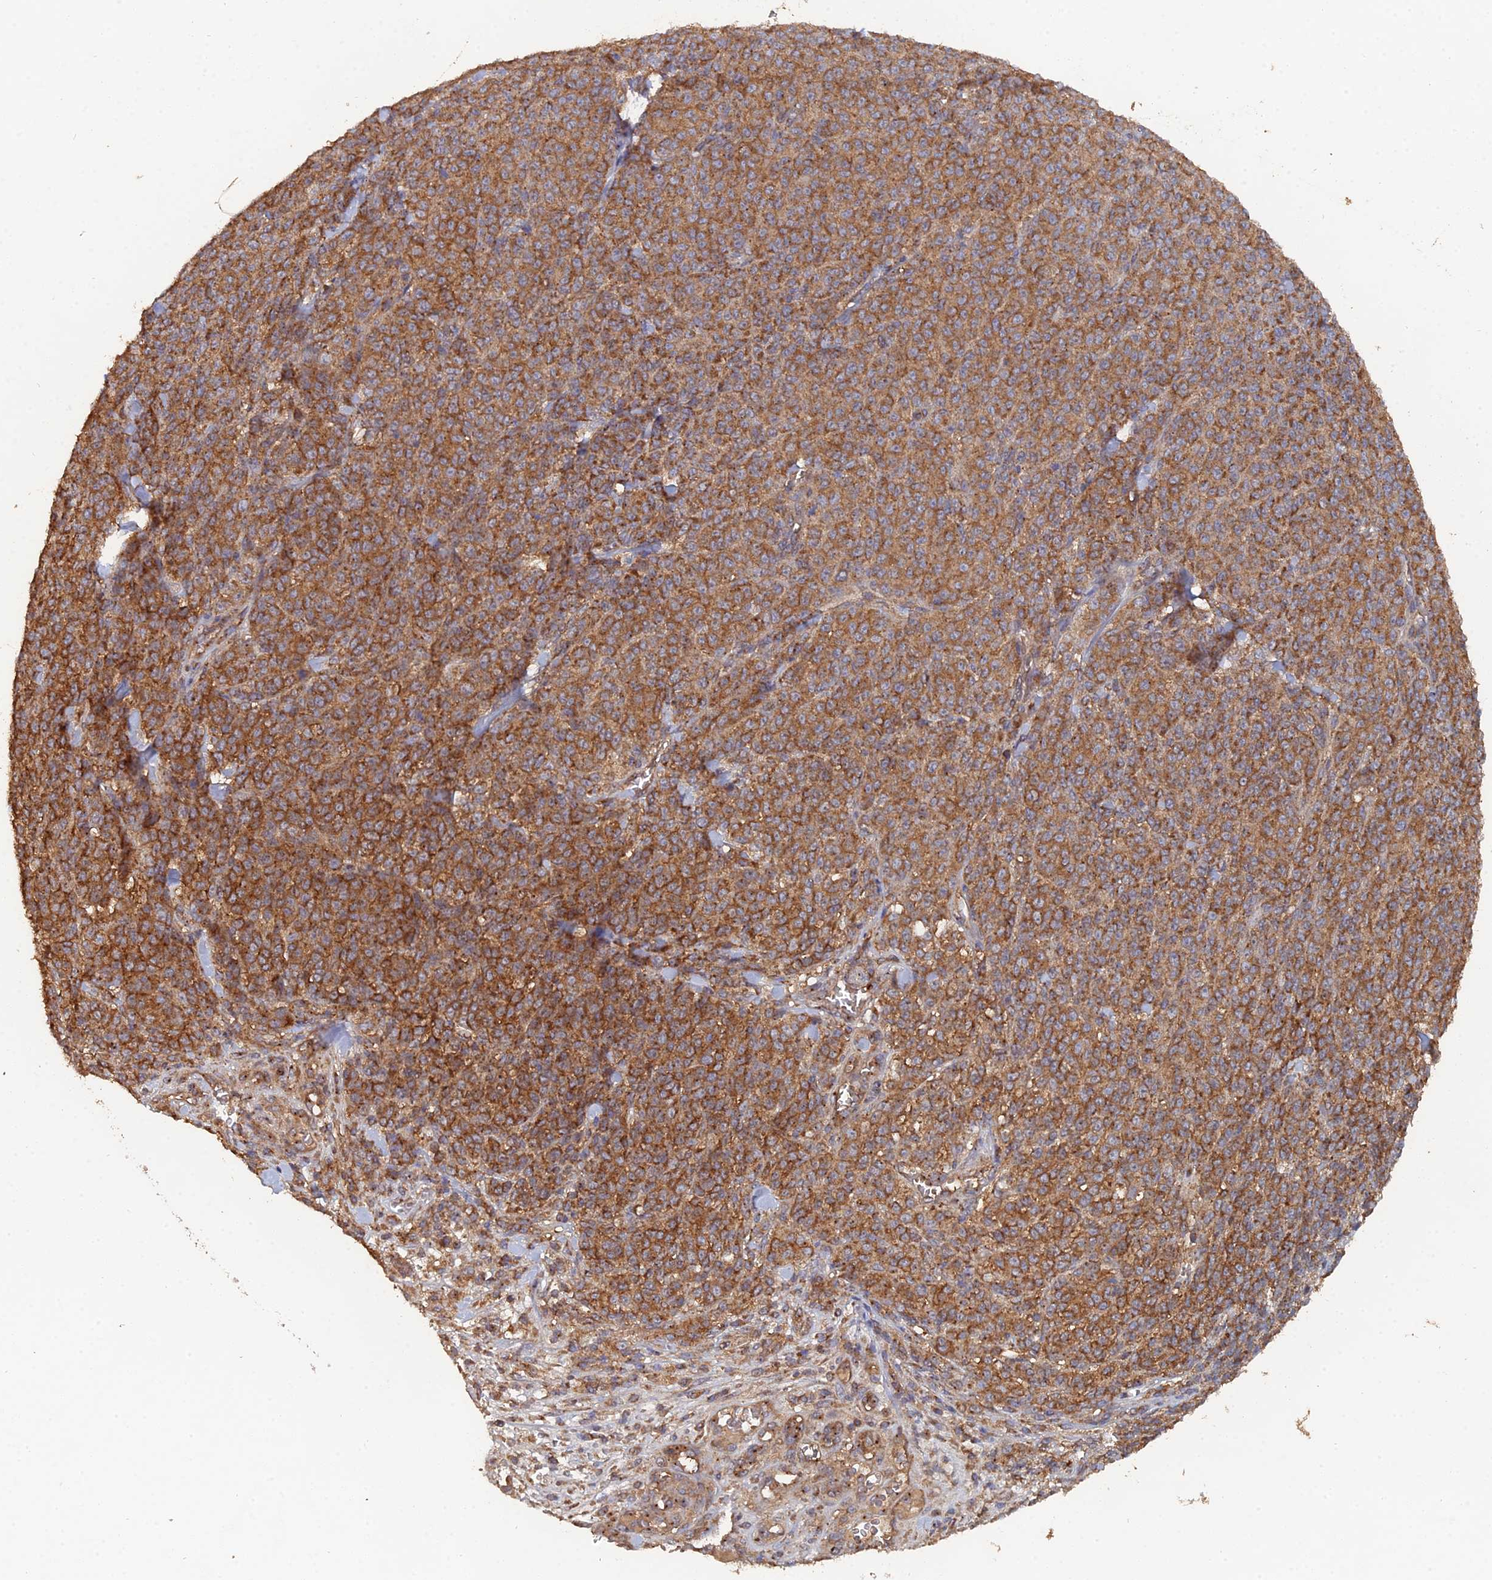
{"staining": {"intensity": "strong", "quantity": ">75%", "location": "cytoplasmic/membranous"}, "tissue": "melanoma", "cell_type": "Tumor cells", "image_type": "cancer", "snomed": [{"axis": "morphology", "description": "Normal tissue, NOS"}, {"axis": "morphology", "description": "Malignant melanoma, NOS"}, {"axis": "topography", "description": "Skin"}], "caption": "Brown immunohistochemical staining in human melanoma demonstrates strong cytoplasmic/membranous positivity in about >75% of tumor cells. (DAB = brown stain, brightfield microscopy at high magnification).", "gene": "SPANXN4", "patient": {"sex": "female", "age": 34}}